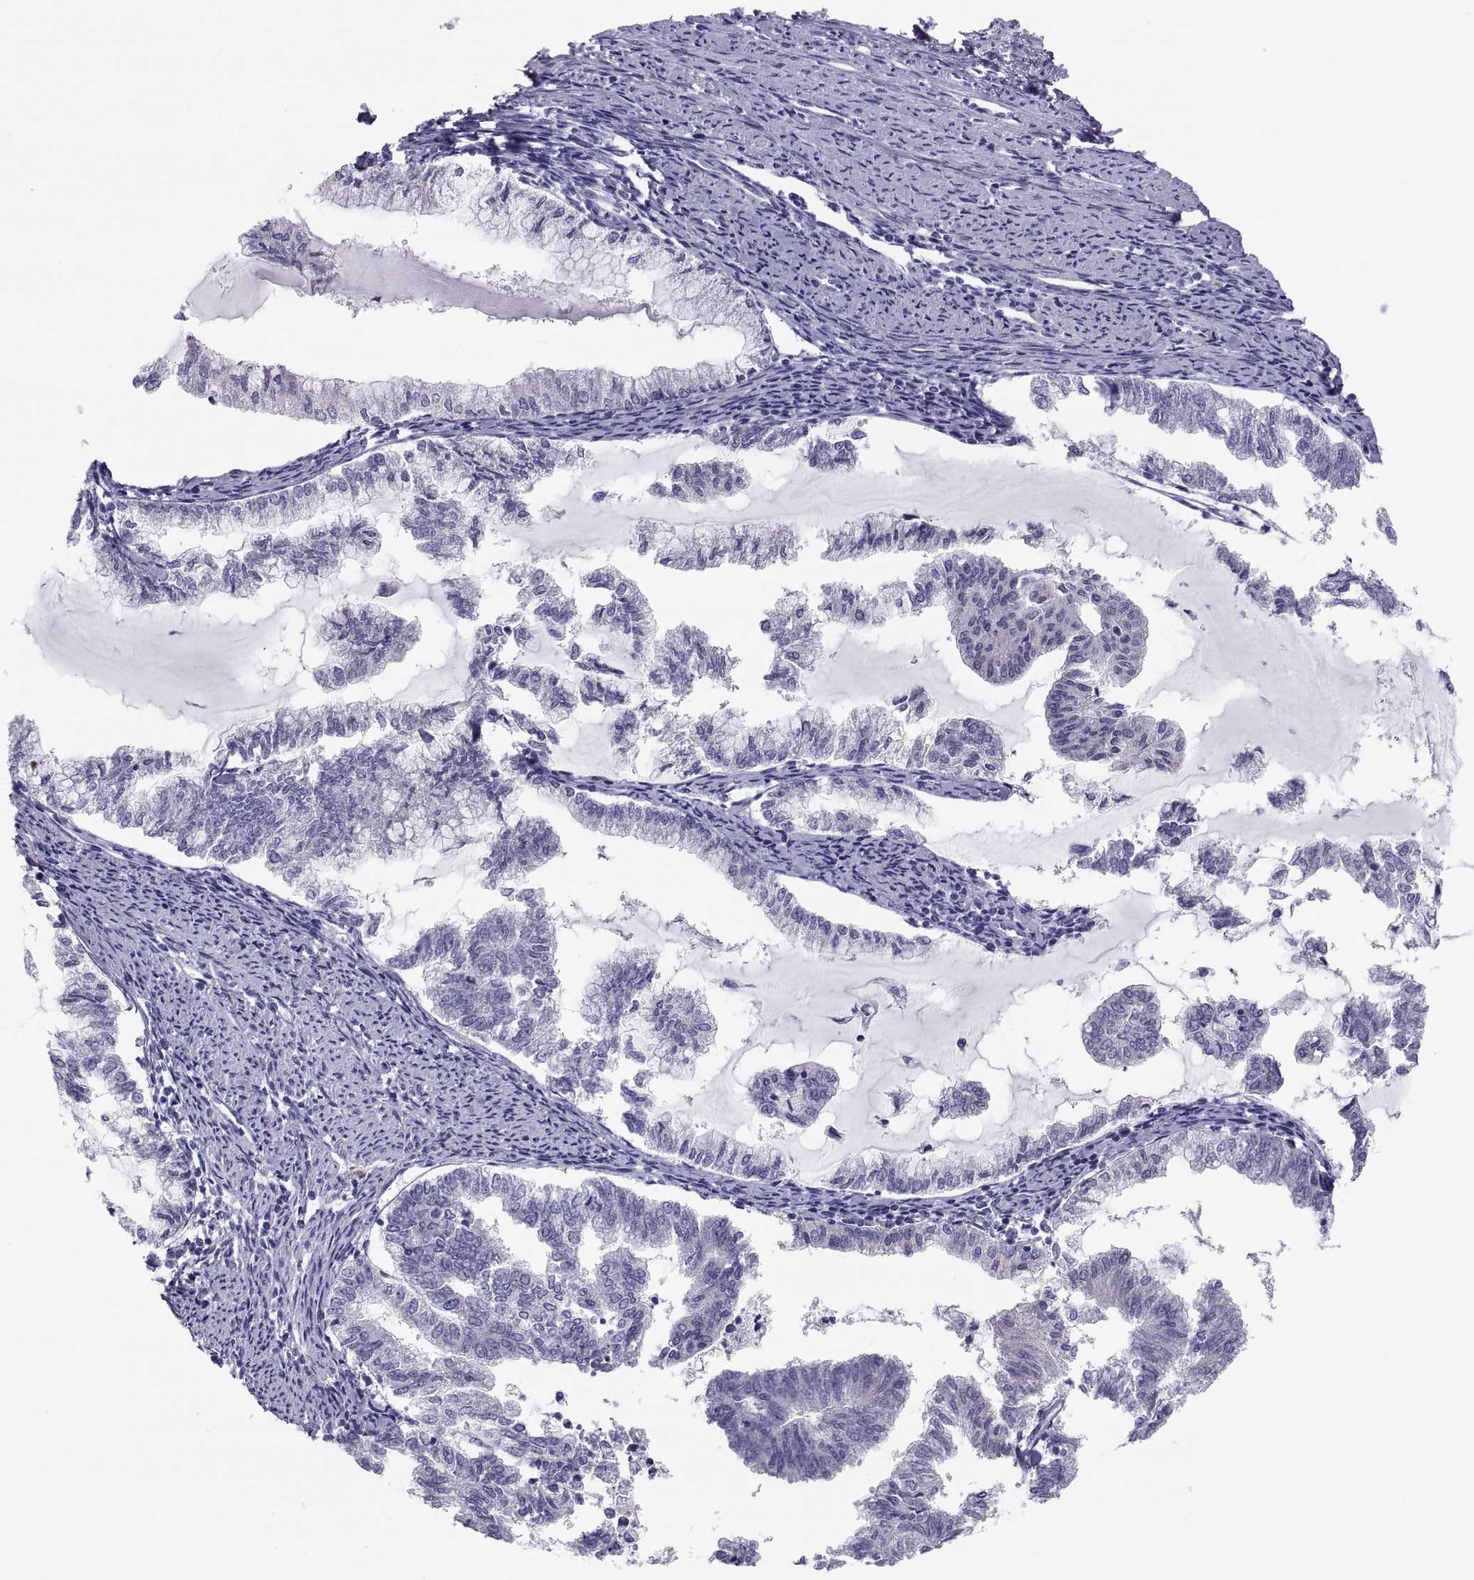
{"staining": {"intensity": "negative", "quantity": "none", "location": "none"}, "tissue": "endometrial cancer", "cell_type": "Tumor cells", "image_type": "cancer", "snomed": [{"axis": "morphology", "description": "Adenocarcinoma, NOS"}, {"axis": "topography", "description": "Endometrium"}], "caption": "Endometrial cancer (adenocarcinoma) was stained to show a protein in brown. There is no significant expression in tumor cells.", "gene": "FAM170A", "patient": {"sex": "female", "age": 79}}